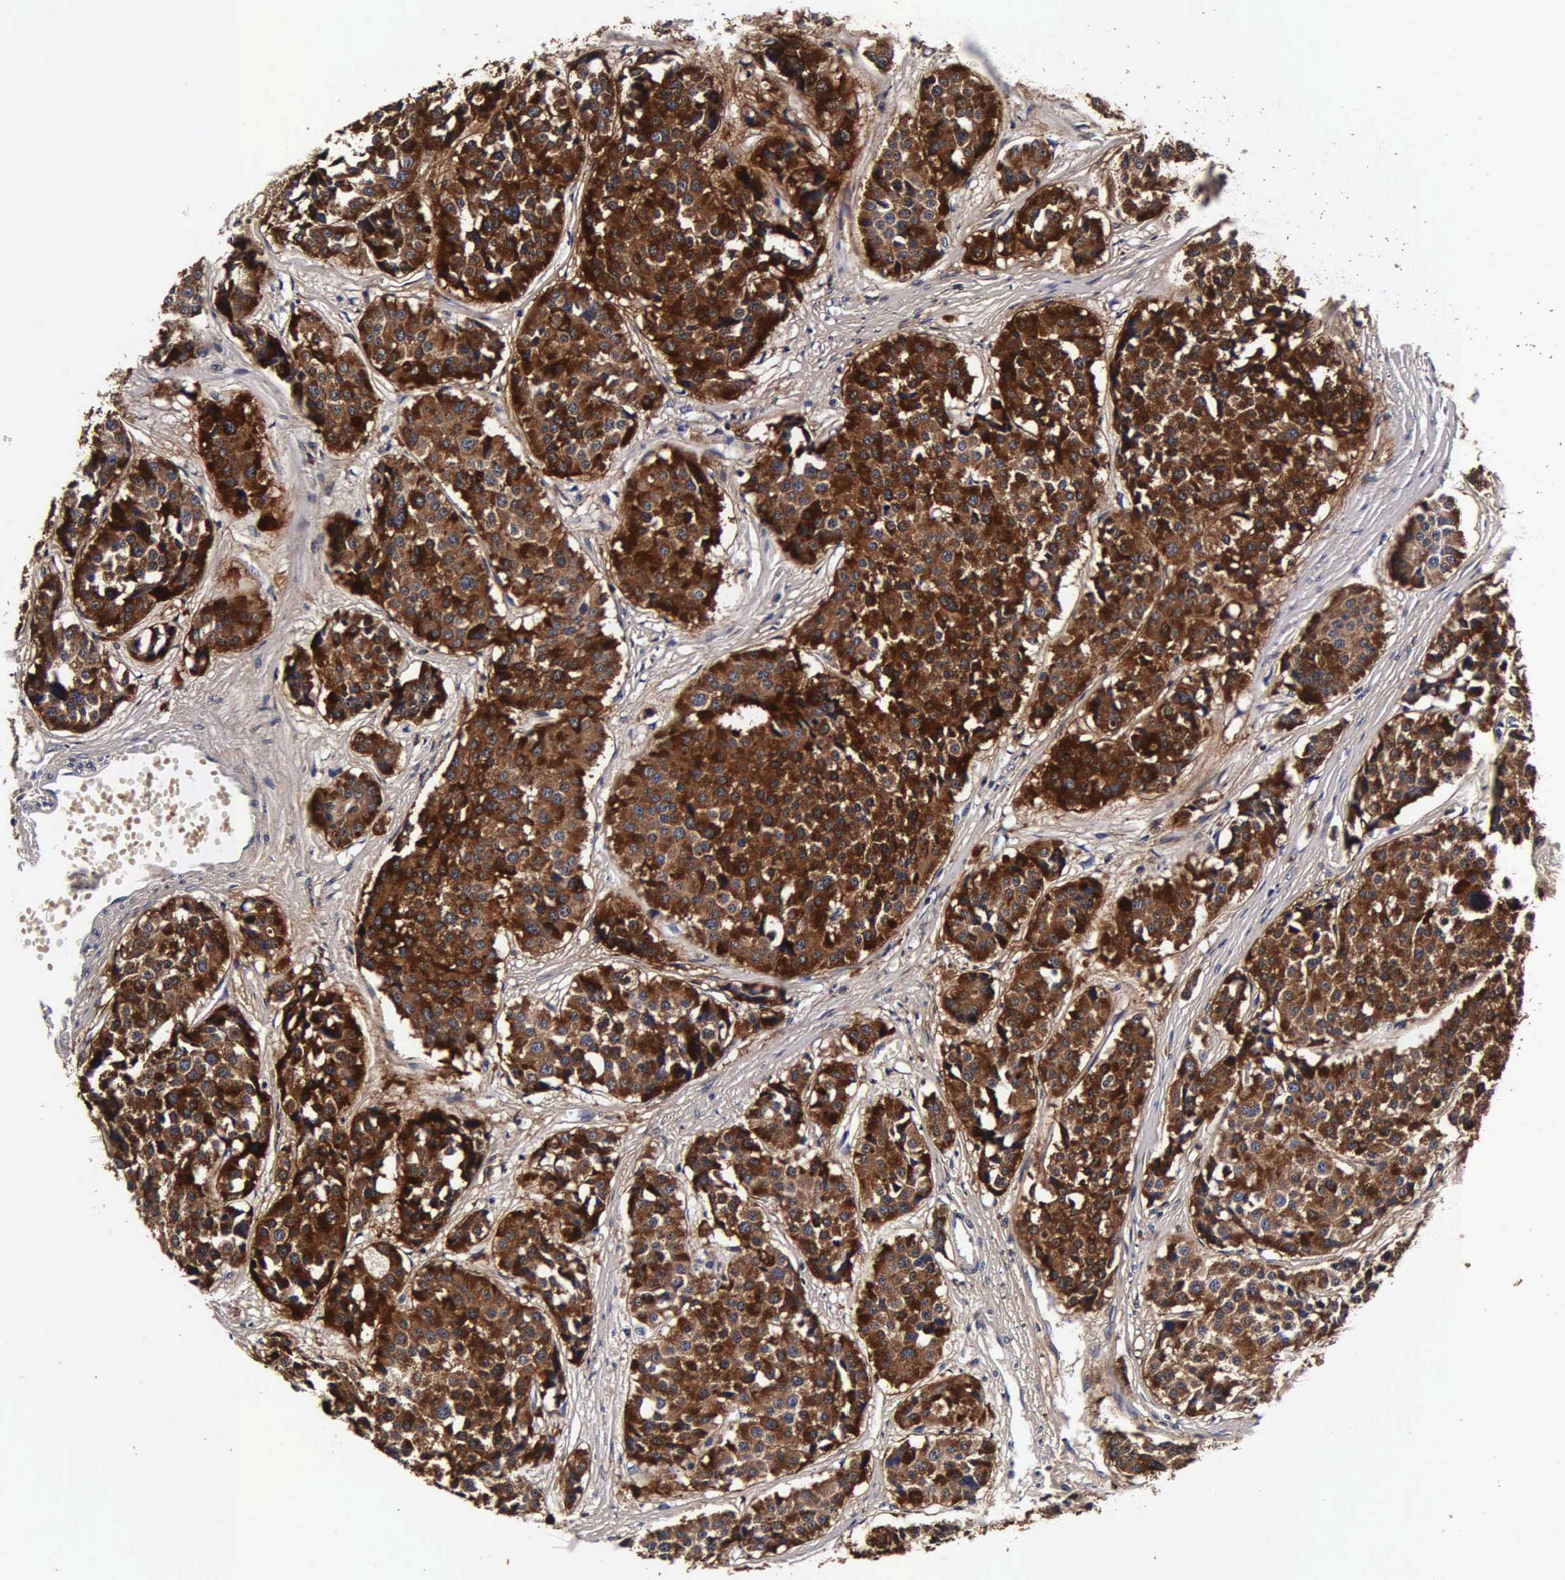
{"staining": {"intensity": "strong", "quantity": ">75%", "location": "cytoplasmic/membranous"}, "tissue": "carcinoid", "cell_type": "Tumor cells", "image_type": "cancer", "snomed": [{"axis": "morphology", "description": "Carcinoid, malignant, NOS"}, {"axis": "topography", "description": "Small intestine"}], "caption": "This image displays carcinoid stained with IHC to label a protein in brown. The cytoplasmic/membranous of tumor cells show strong positivity for the protein. Nuclei are counter-stained blue.", "gene": "CST3", "patient": {"sex": "male", "age": 60}}